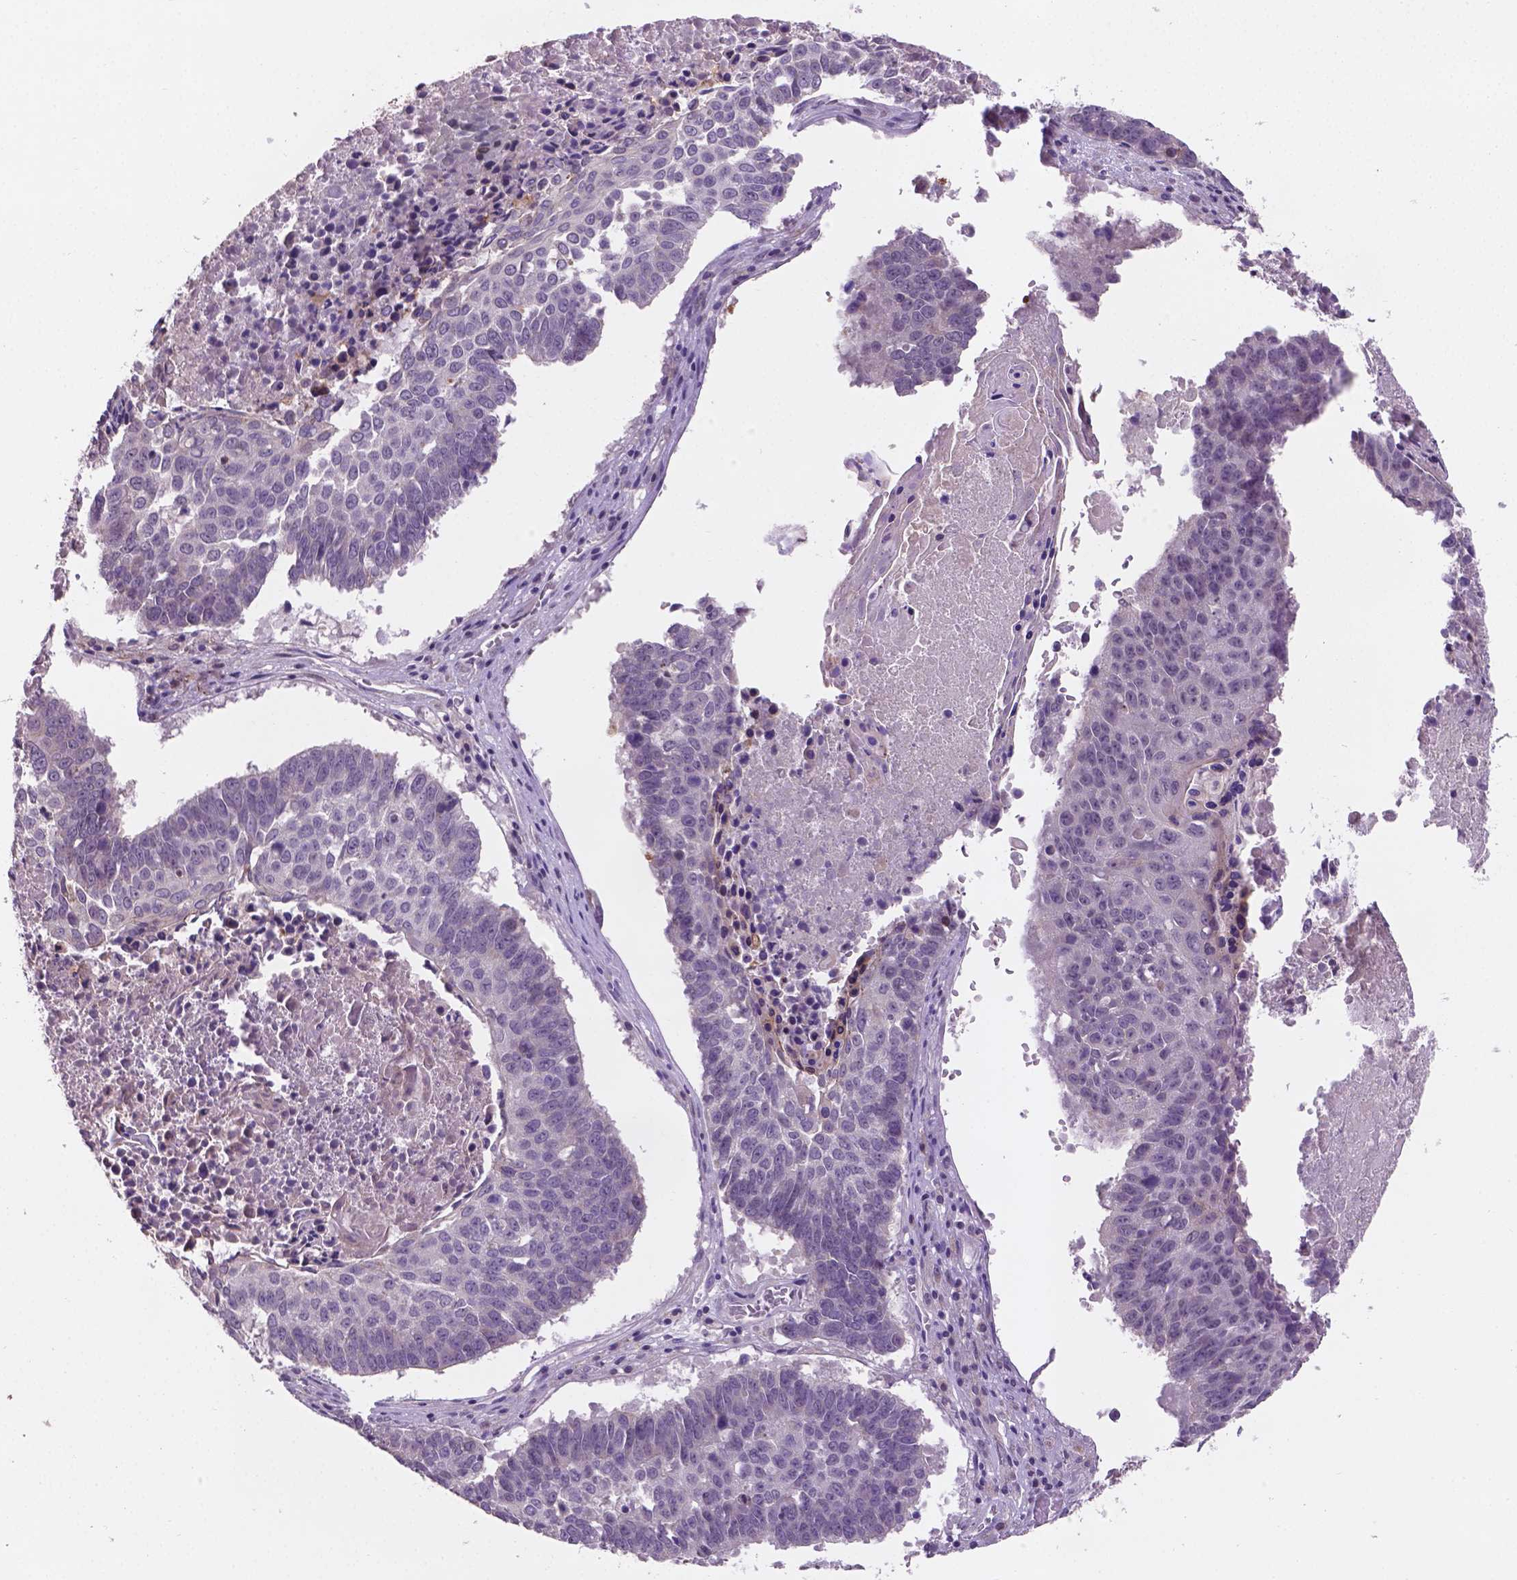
{"staining": {"intensity": "negative", "quantity": "none", "location": "none"}, "tissue": "lung cancer", "cell_type": "Tumor cells", "image_type": "cancer", "snomed": [{"axis": "morphology", "description": "Squamous cell carcinoma, NOS"}, {"axis": "topography", "description": "Lung"}], "caption": "An IHC histopathology image of lung cancer (squamous cell carcinoma) is shown. There is no staining in tumor cells of lung cancer (squamous cell carcinoma).", "gene": "GXYLT2", "patient": {"sex": "male", "age": 73}}